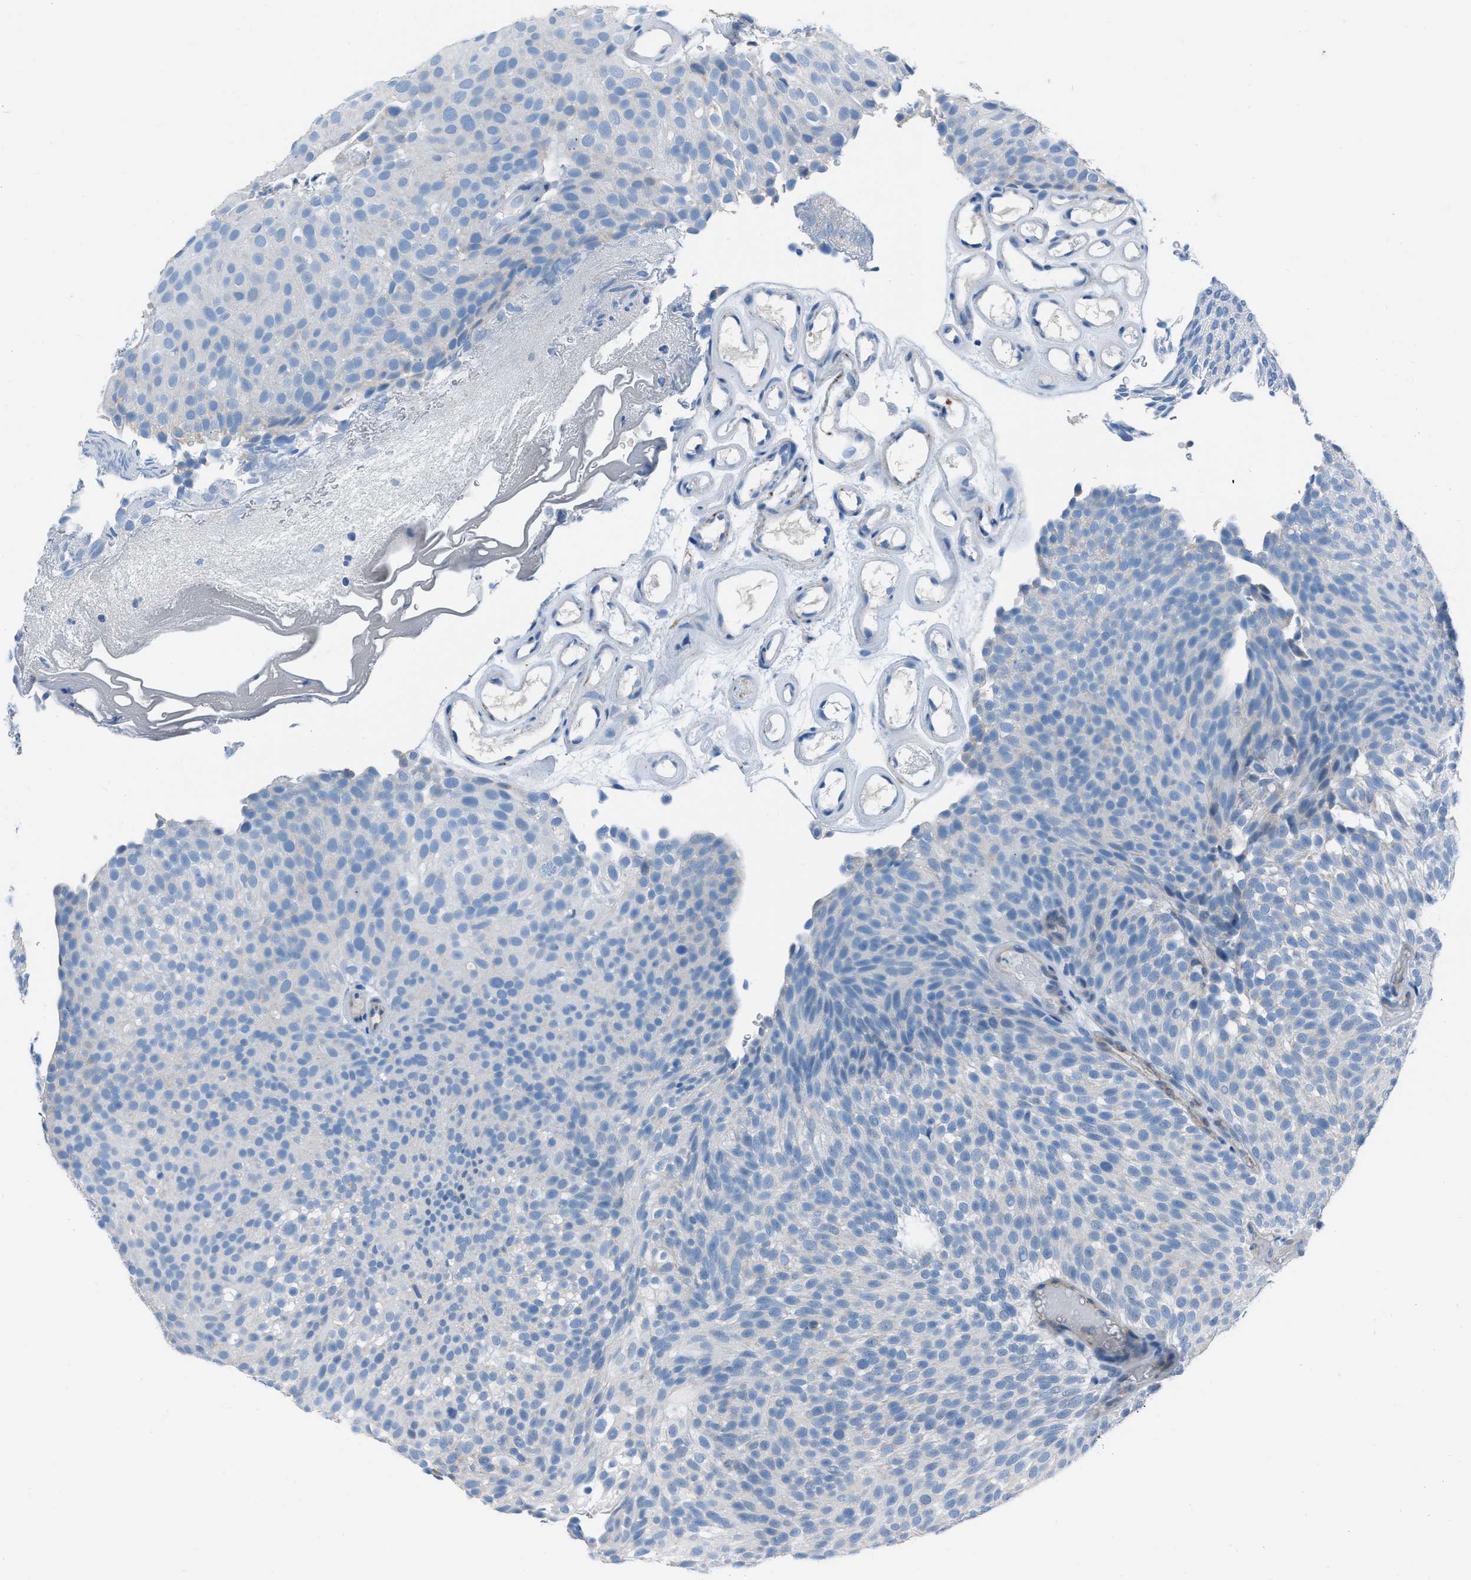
{"staining": {"intensity": "negative", "quantity": "none", "location": "none"}, "tissue": "urothelial cancer", "cell_type": "Tumor cells", "image_type": "cancer", "snomed": [{"axis": "morphology", "description": "Urothelial carcinoma, Low grade"}, {"axis": "topography", "description": "Urinary bladder"}], "caption": "Tumor cells show no significant protein staining in low-grade urothelial carcinoma.", "gene": "SPATC1L", "patient": {"sex": "male", "age": 78}}